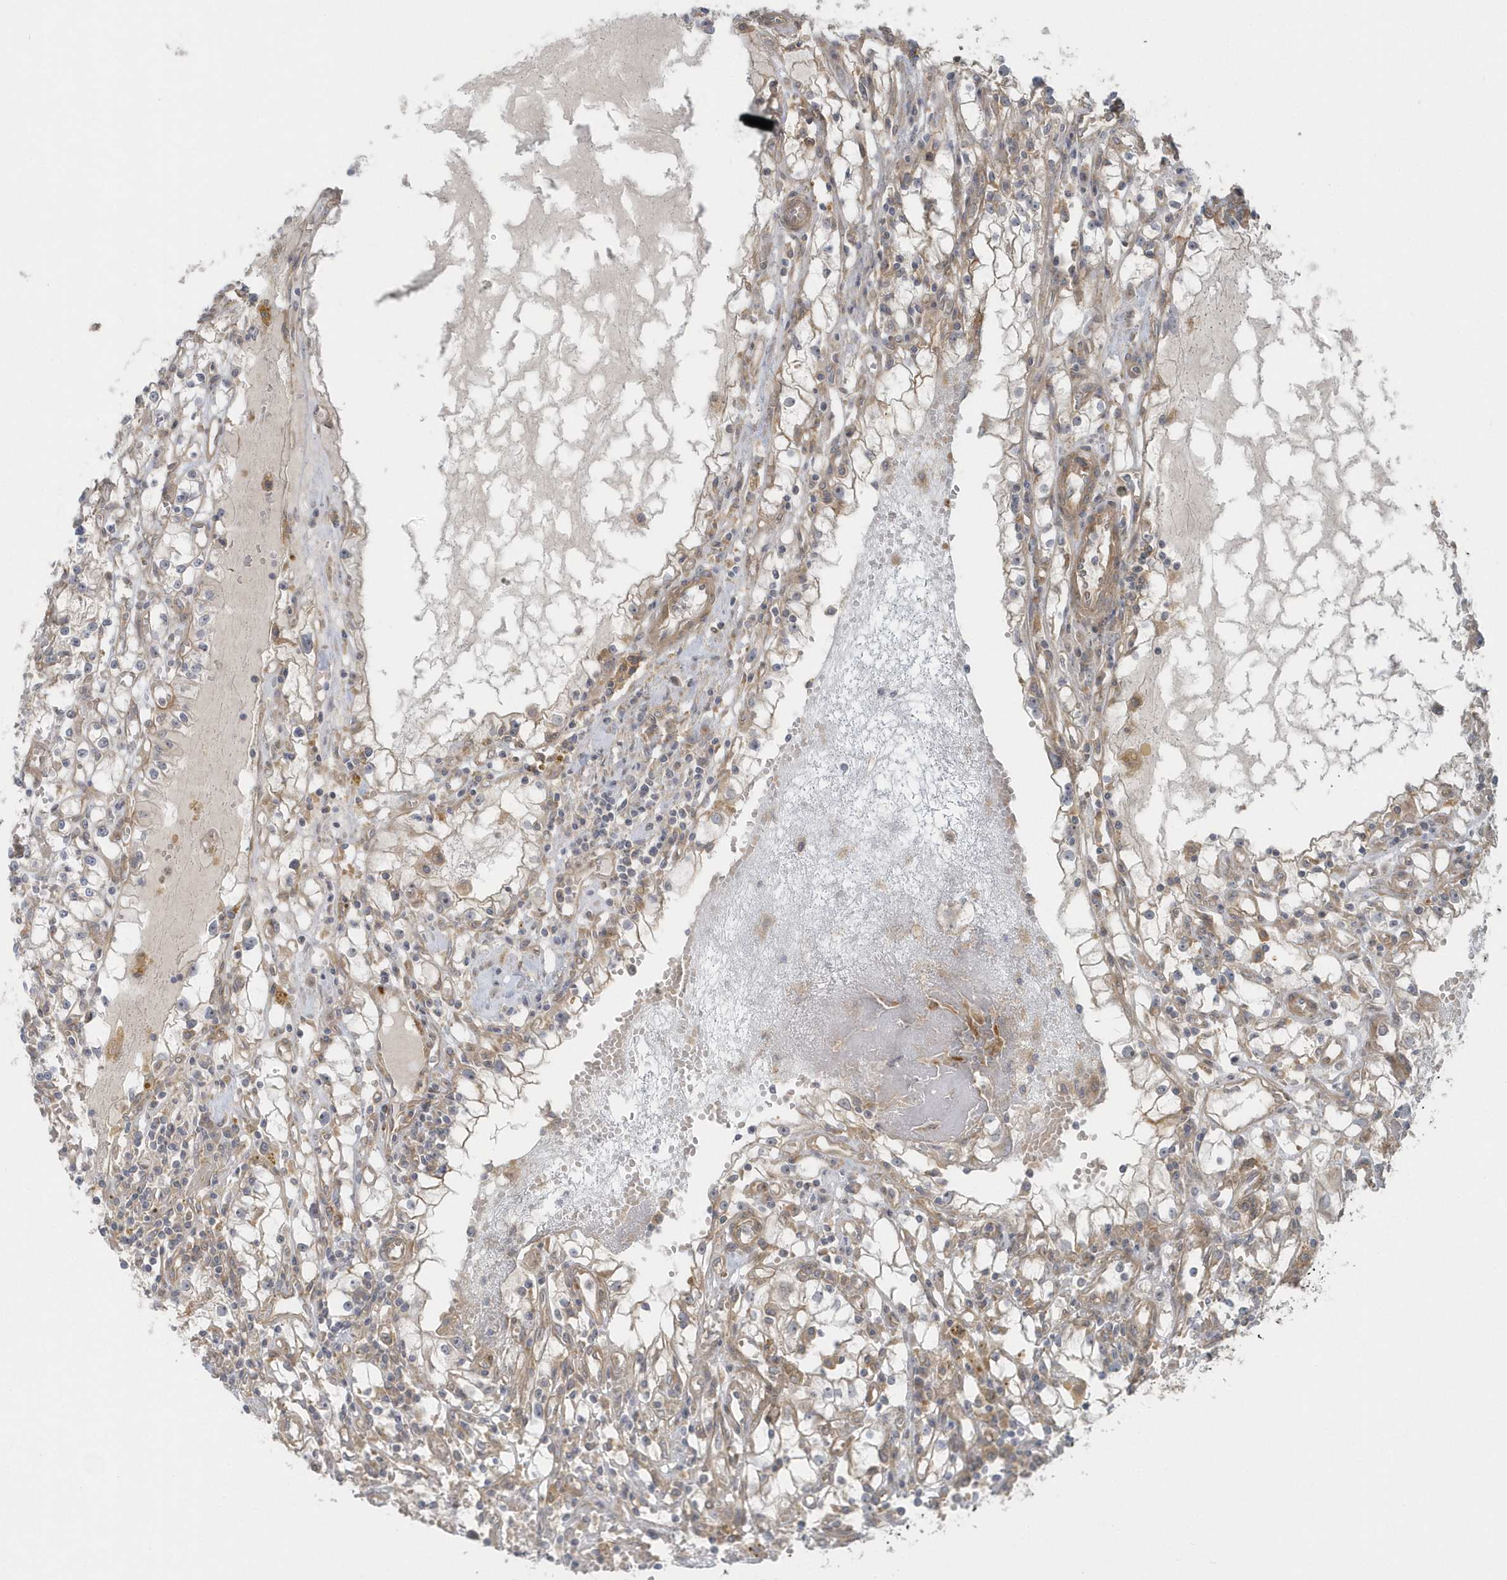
{"staining": {"intensity": "weak", "quantity": "<25%", "location": "cytoplasmic/membranous"}, "tissue": "renal cancer", "cell_type": "Tumor cells", "image_type": "cancer", "snomed": [{"axis": "morphology", "description": "Adenocarcinoma, NOS"}, {"axis": "topography", "description": "Kidney"}], "caption": "Tumor cells are negative for protein expression in human renal adenocarcinoma.", "gene": "ACTR1A", "patient": {"sex": "male", "age": 56}}